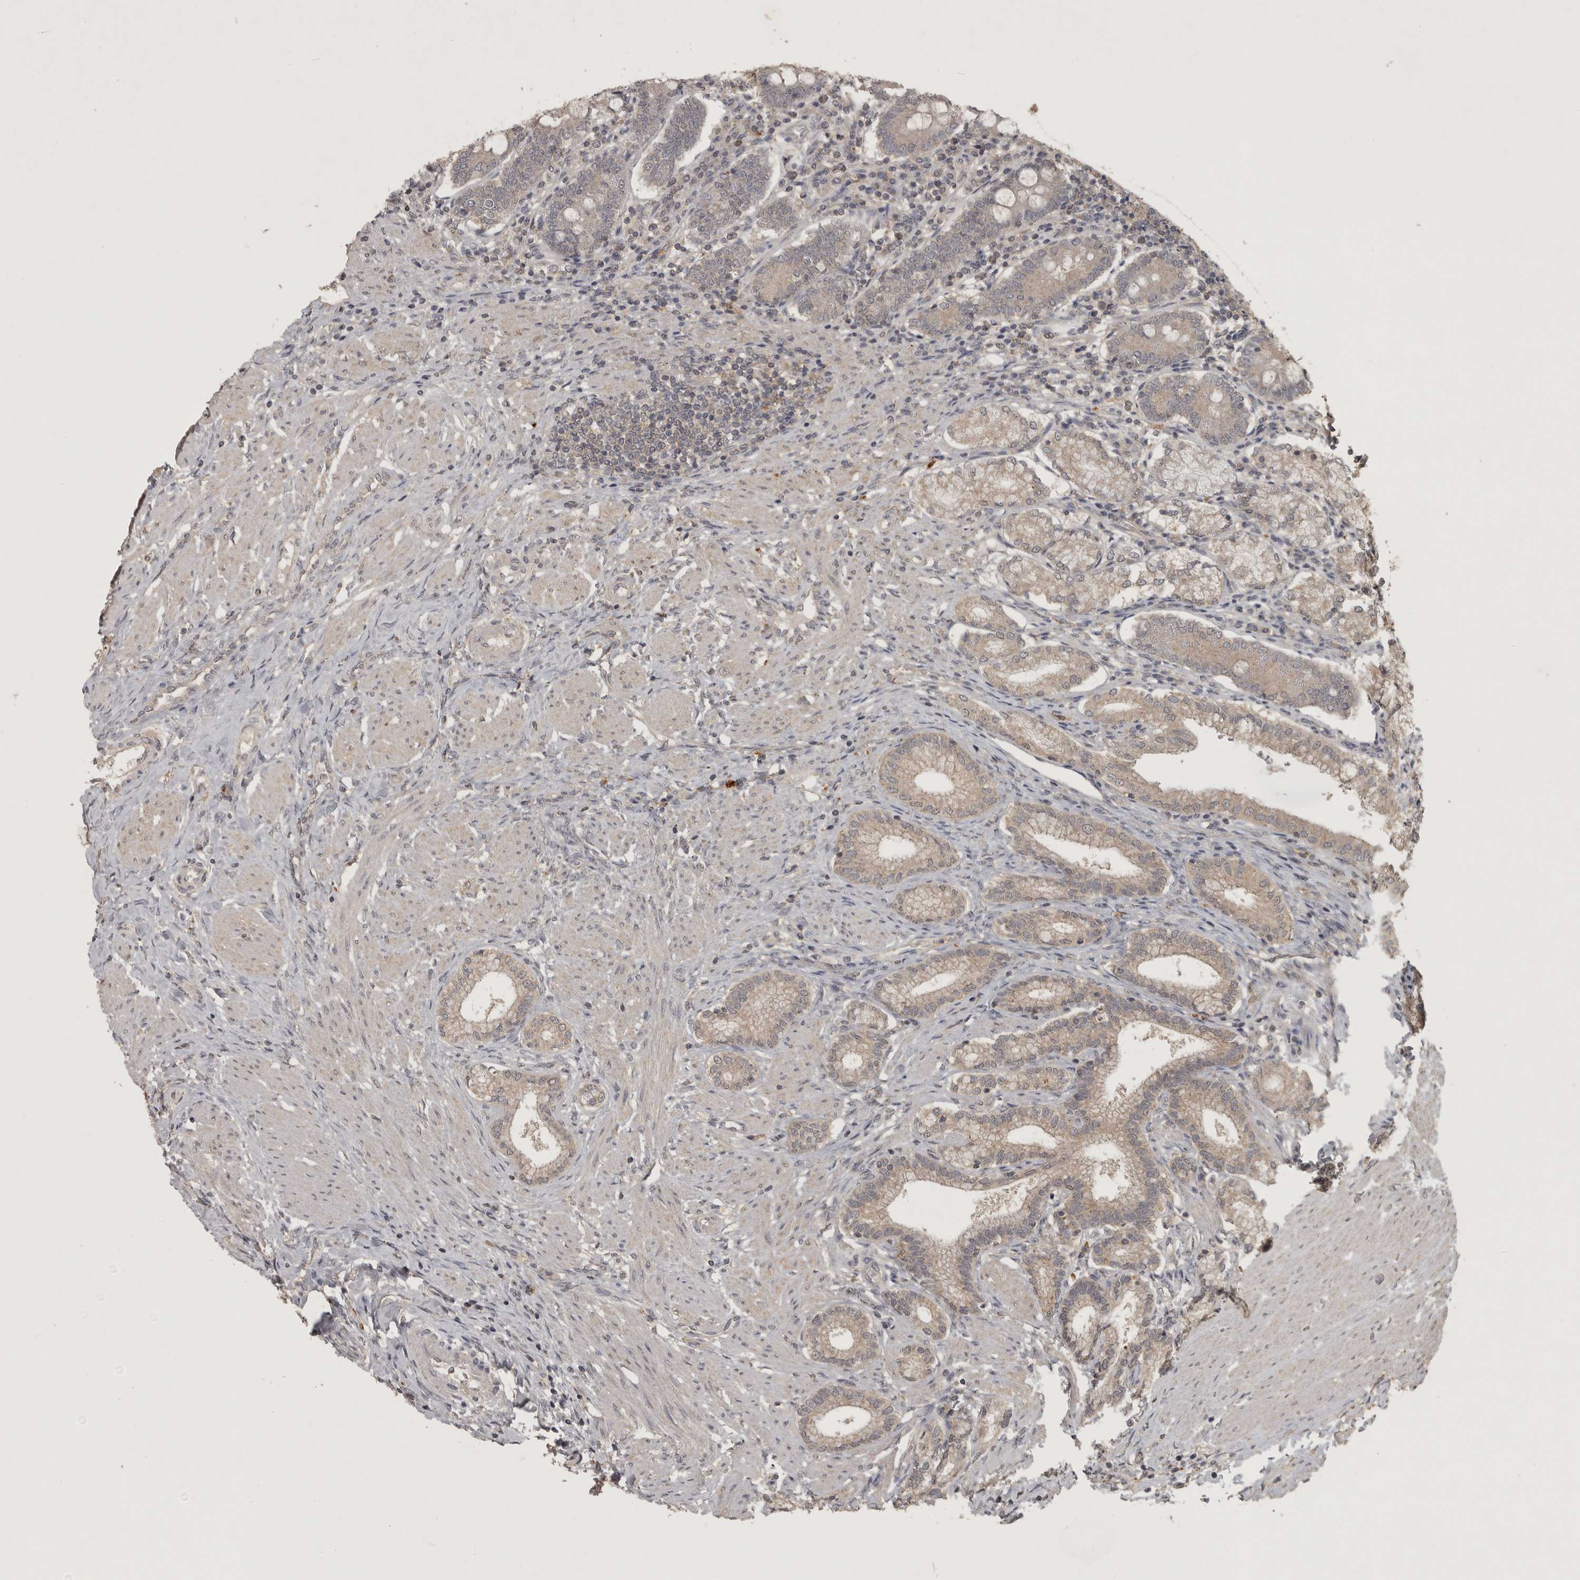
{"staining": {"intensity": "weak", "quantity": ">75%", "location": "cytoplasmic/membranous"}, "tissue": "duodenum", "cell_type": "Glandular cells", "image_type": "normal", "snomed": [{"axis": "morphology", "description": "Normal tissue, NOS"}, {"axis": "morphology", "description": "Adenocarcinoma, NOS"}, {"axis": "topography", "description": "Pancreas"}, {"axis": "topography", "description": "Duodenum"}], "caption": "Benign duodenum was stained to show a protein in brown. There is low levels of weak cytoplasmic/membranous expression in about >75% of glandular cells. (brown staining indicates protein expression, while blue staining denotes nuclei).", "gene": "ADAMTS4", "patient": {"sex": "male", "age": 50}}